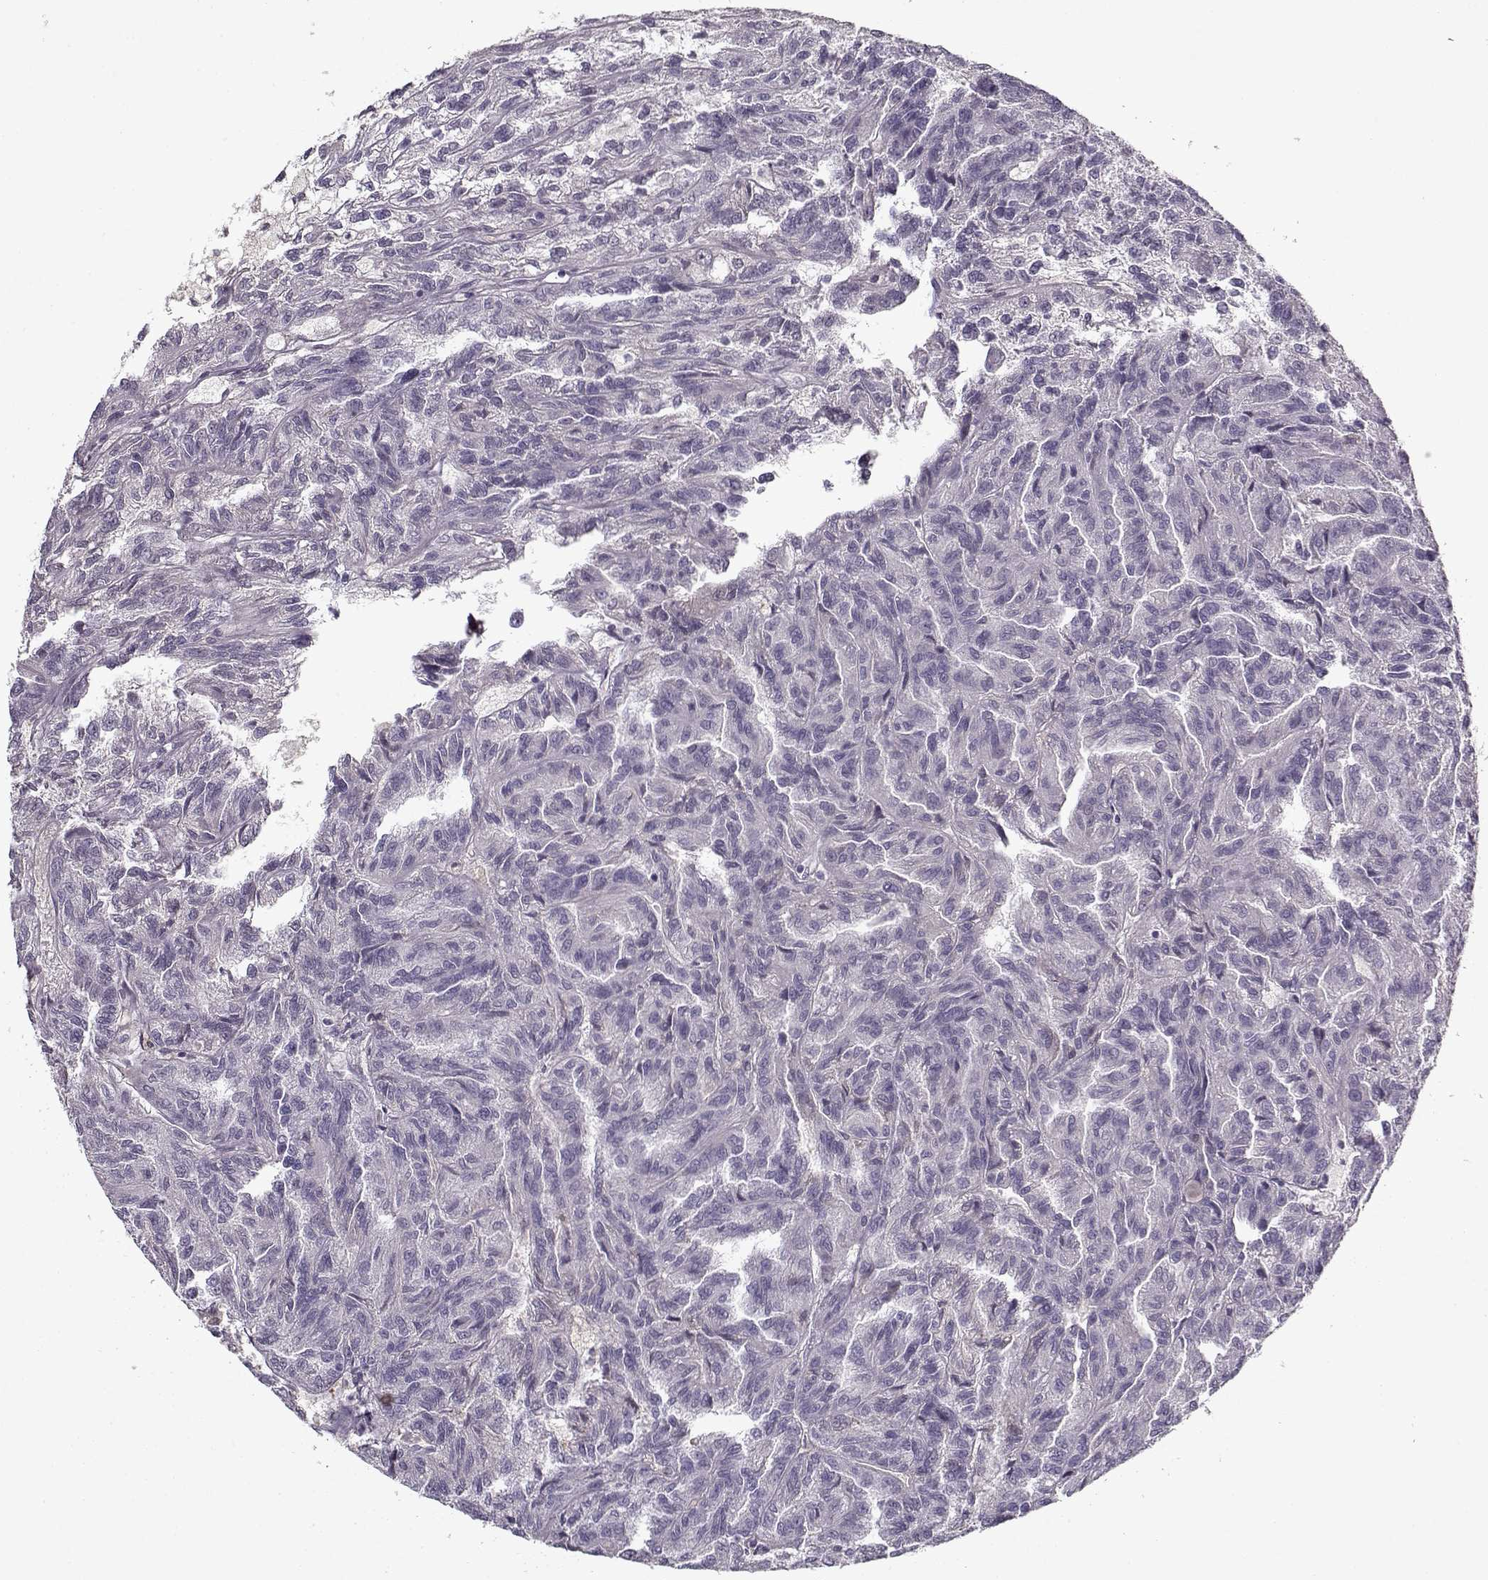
{"staining": {"intensity": "negative", "quantity": "none", "location": "none"}, "tissue": "renal cancer", "cell_type": "Tumor cells", "image_type": "cancer", "snomed": [{"axis": "morphology", "description": "Adenocarcinoma, NOS"}, {"axis": "topography", "description": "Kidney"}], "caption": "Renal adenocarcinoma stained for a protein using IHC displays no staining tumor cells.", "gene": "LUM", "patient": {"sex": "male", "age": 79}}